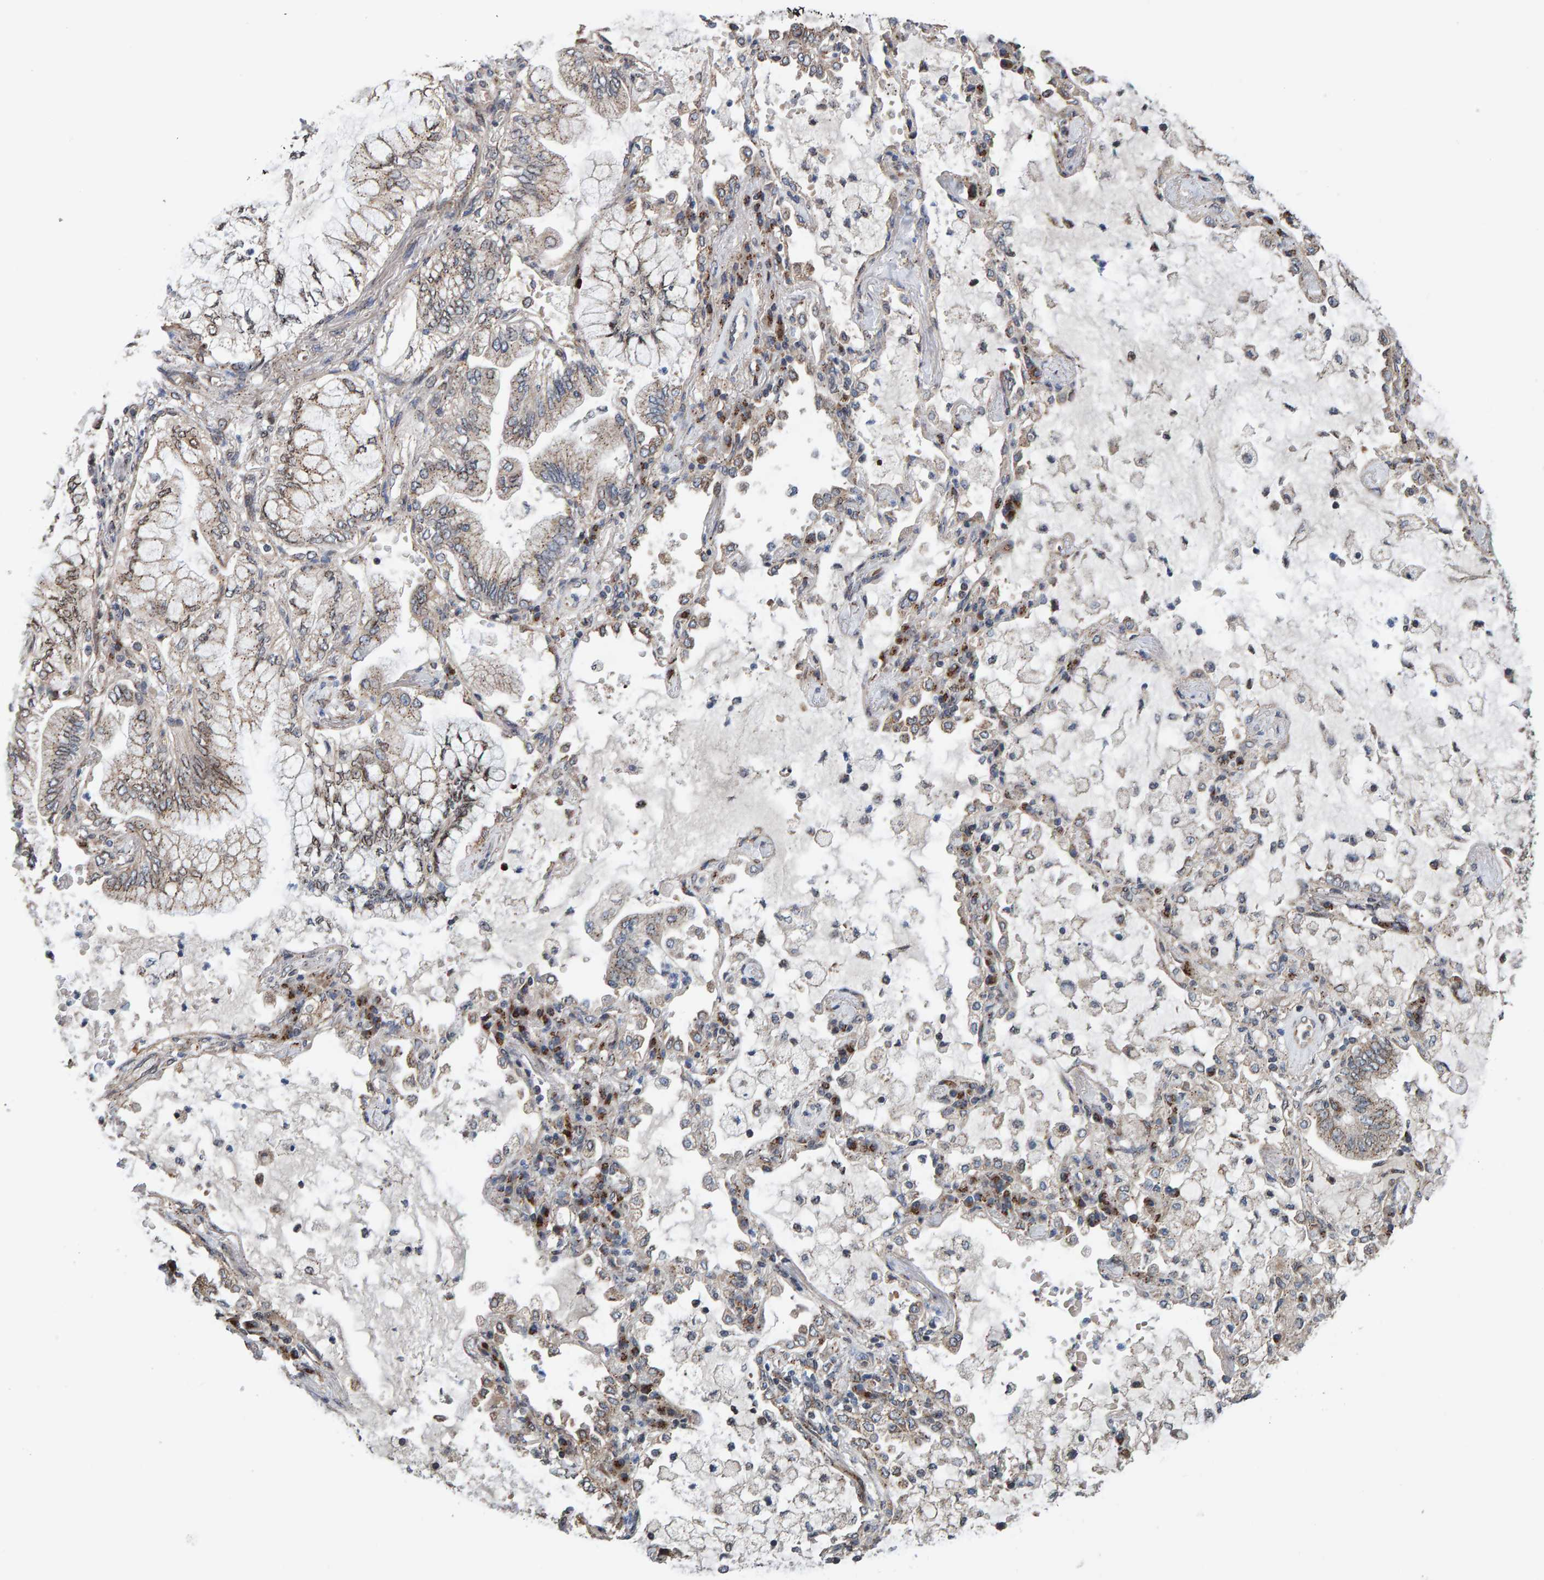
{"staining": {"intensity": "weak", "quantity": ">75%", "location": "cytoplasmic/membranous"}, "tissue": "lung cancer", "cell_type": "Tumor cells", "image_type": "cancer", "snomed": [{"axis": "morphology", "description": "Adenocarcinoma, NOS"}, {"axis": "topography", "description": "Lung"}], "caption": "Immunohistochemical staining of human lung cancer reveals low levels of weak cytoplasmic/membranous protein positivity in approximately >75% of tumor cells. The protein is shown in brown color, while the nuclei are stained blue.", "gene": "CCDC25", "patient": {"sex": "female", "age": 70}}